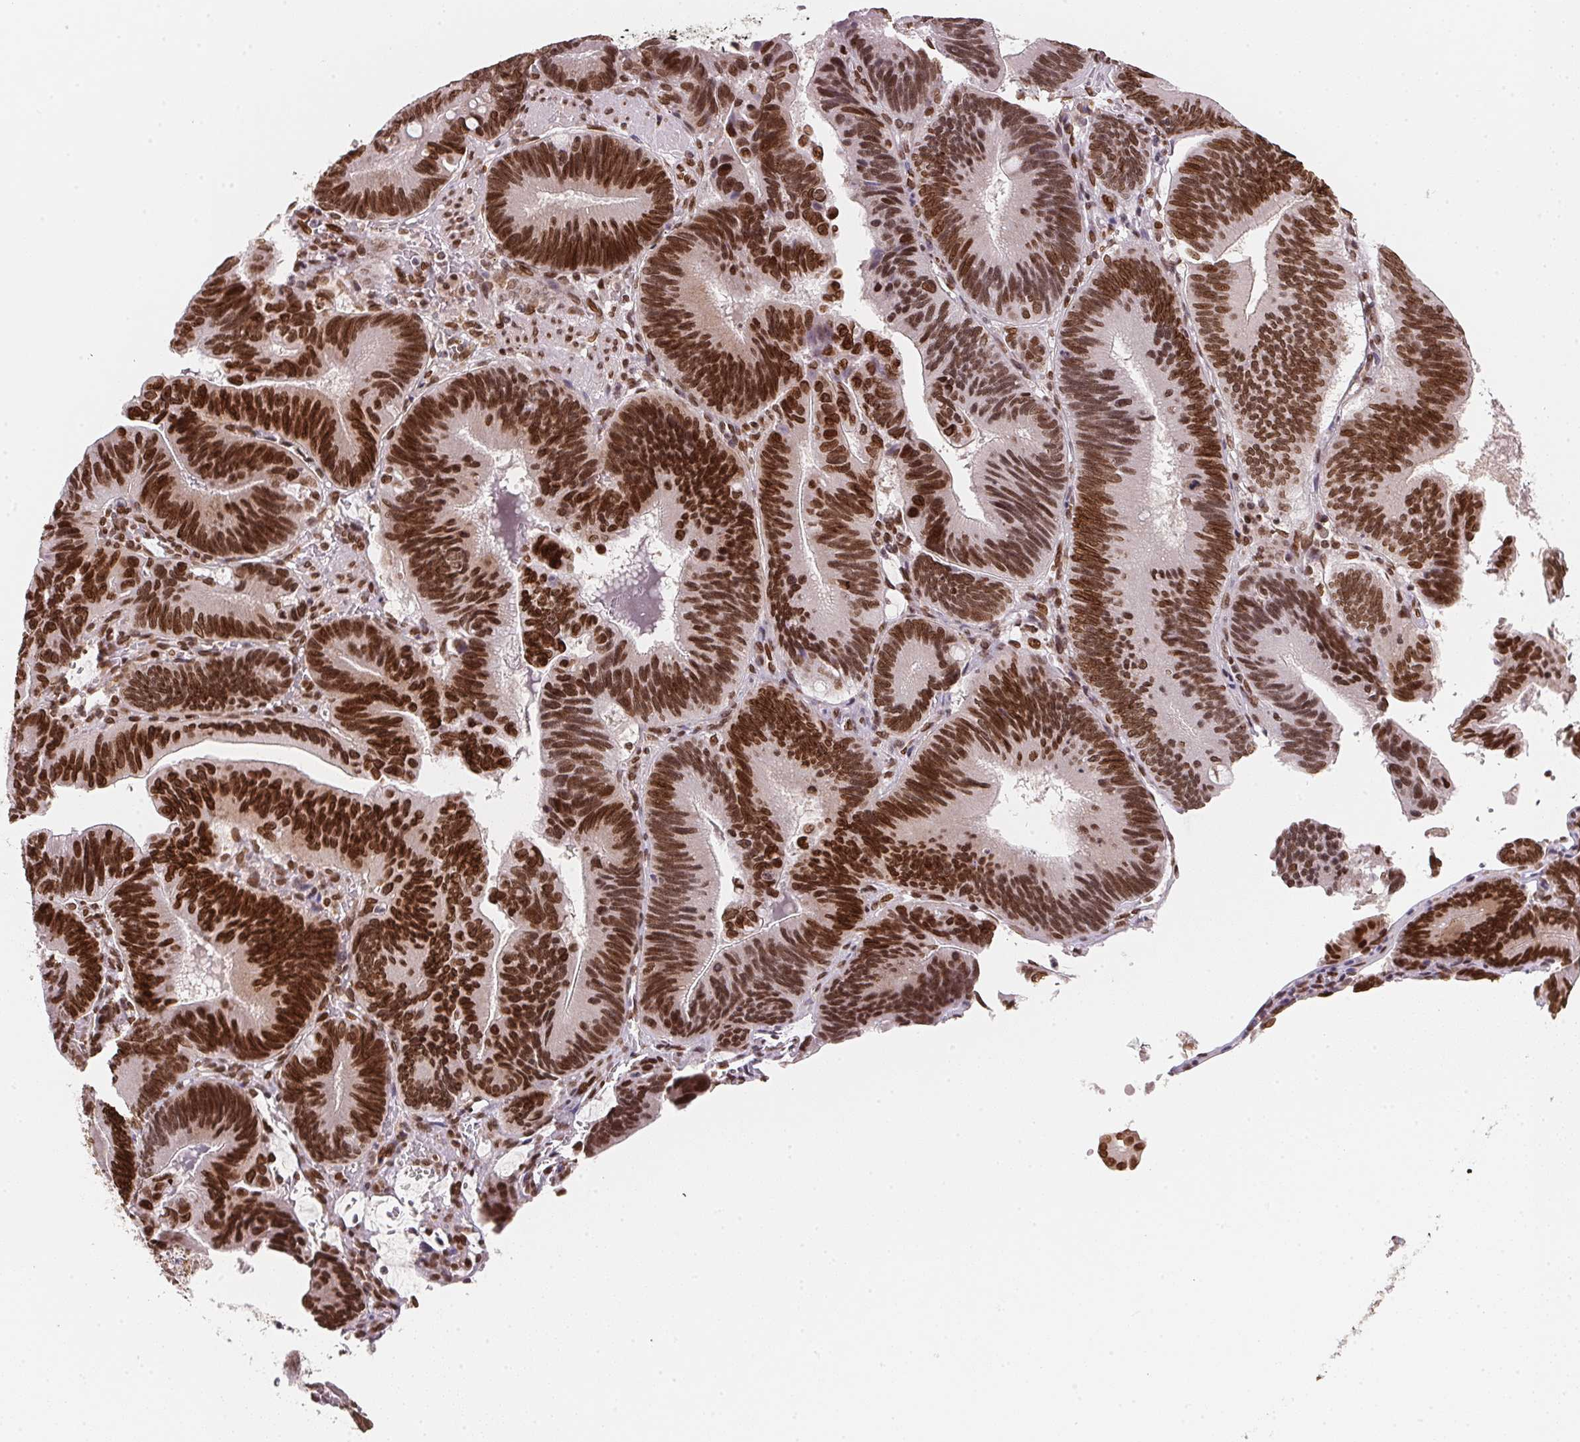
{"staining": {"intensity": "strong", "quantity": ">75%", "location": "nuclear"}, "tissue": "pancreatic cancer", "cell_type": "Tumor cells", "image_type": "cancer", "snomed": [{"axis": "morphology", "description": "Adenocarcinoma, NOS"}, {"axis": "topography", "description": "Pancreas"}], "caption": "Adenocarcinoma (pancreatic) was stained to show a protein in brown. There is high levels of strong nuclear positivity in about >75% of tumor cells.", "gene": "SAP30BP", "patient": {"sex": "male", "age": 82}}